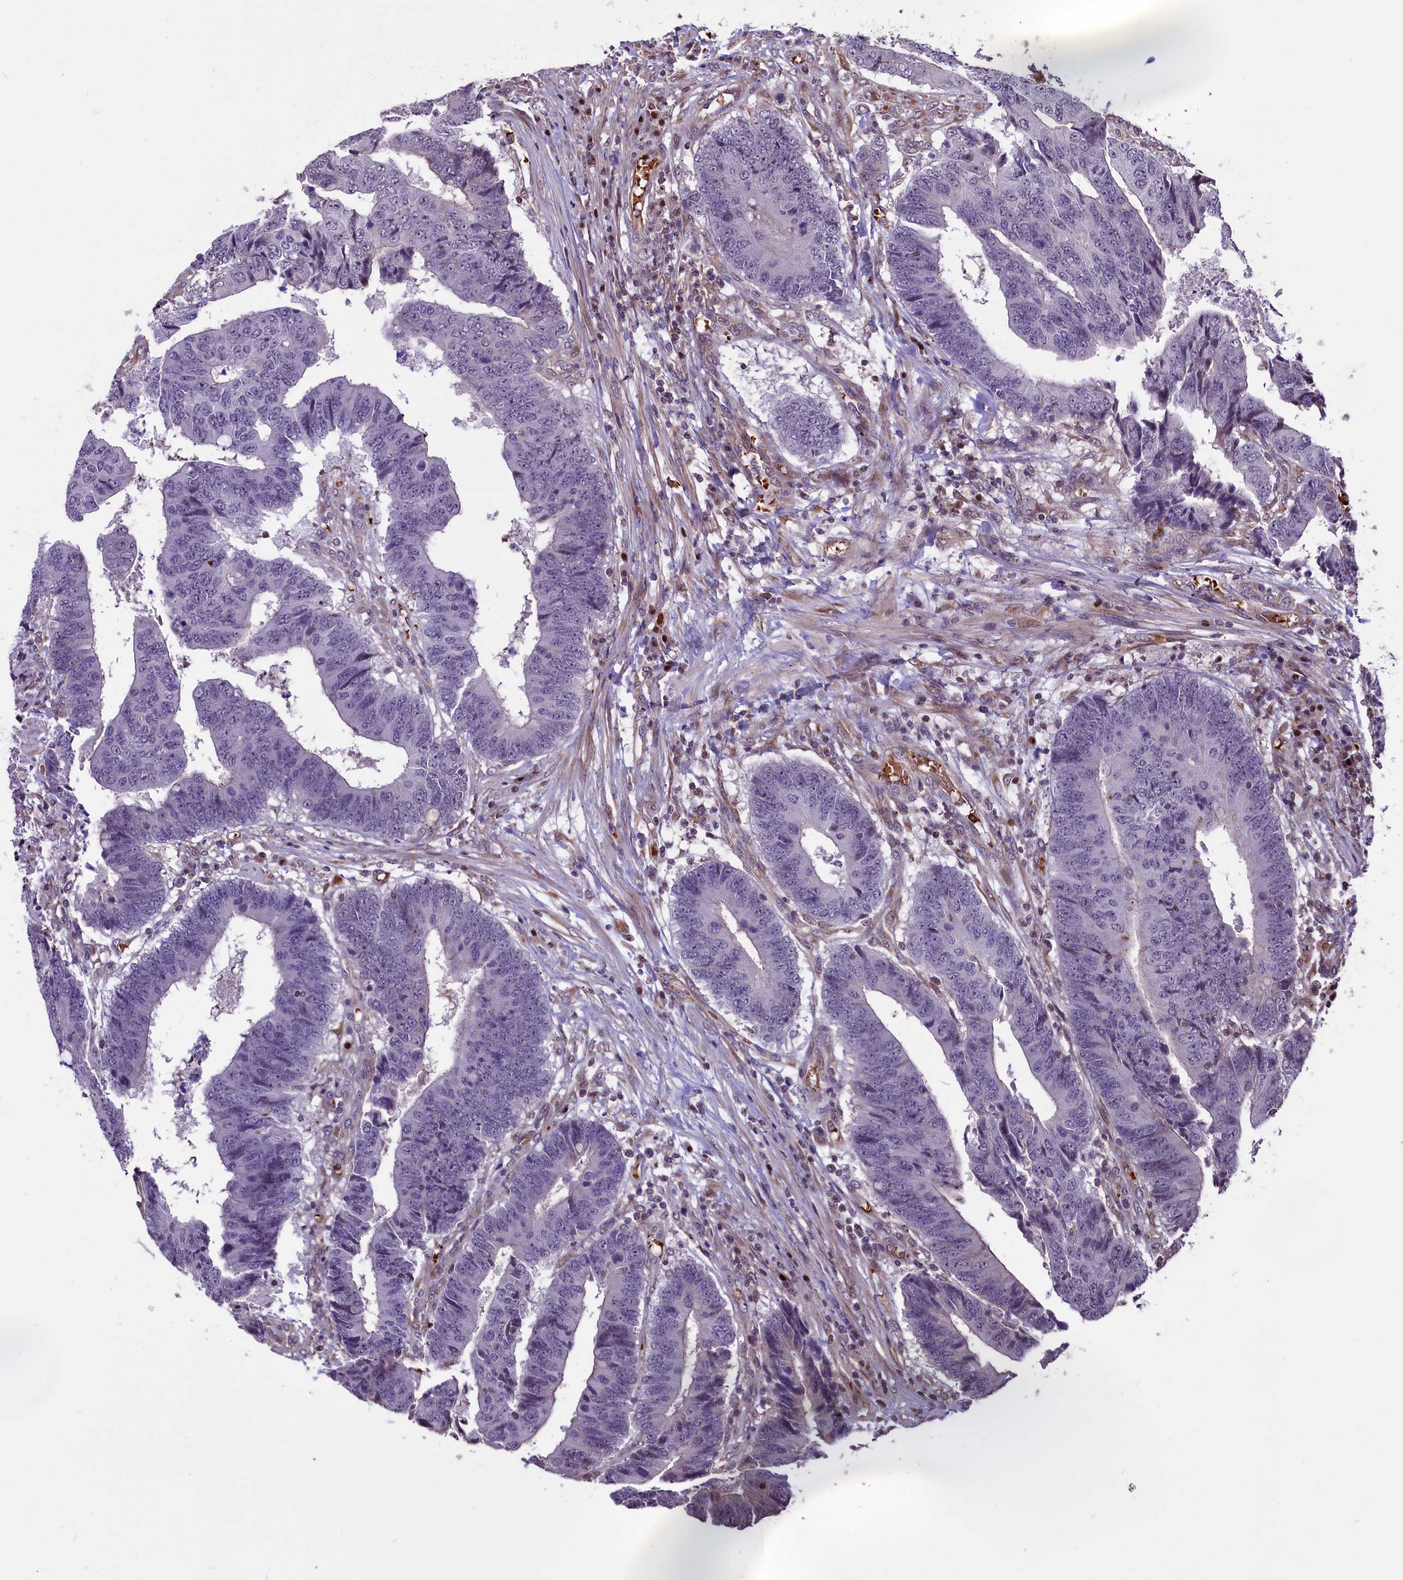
{"staining": {"intensity": "negative", "quantity": "none", "location": "none"}, "tissue": "colorectal cancer", "cell_type": "Tumor cells", "image_type": "cancer", "snomed": [{"axis": "morphology", "description": "Adenocarcinoma, NOS"}, {"axis": "topography", "description": "Rectum"}], "caption": "Immunohistochemistry (IHC) image of colorectal cancer (adenocarcinoma) stained for a protein (brown), which demonstrates no expression in tumor cells.", "gene": "SHFL", "patient": {"sex": "male", "age": 84}}